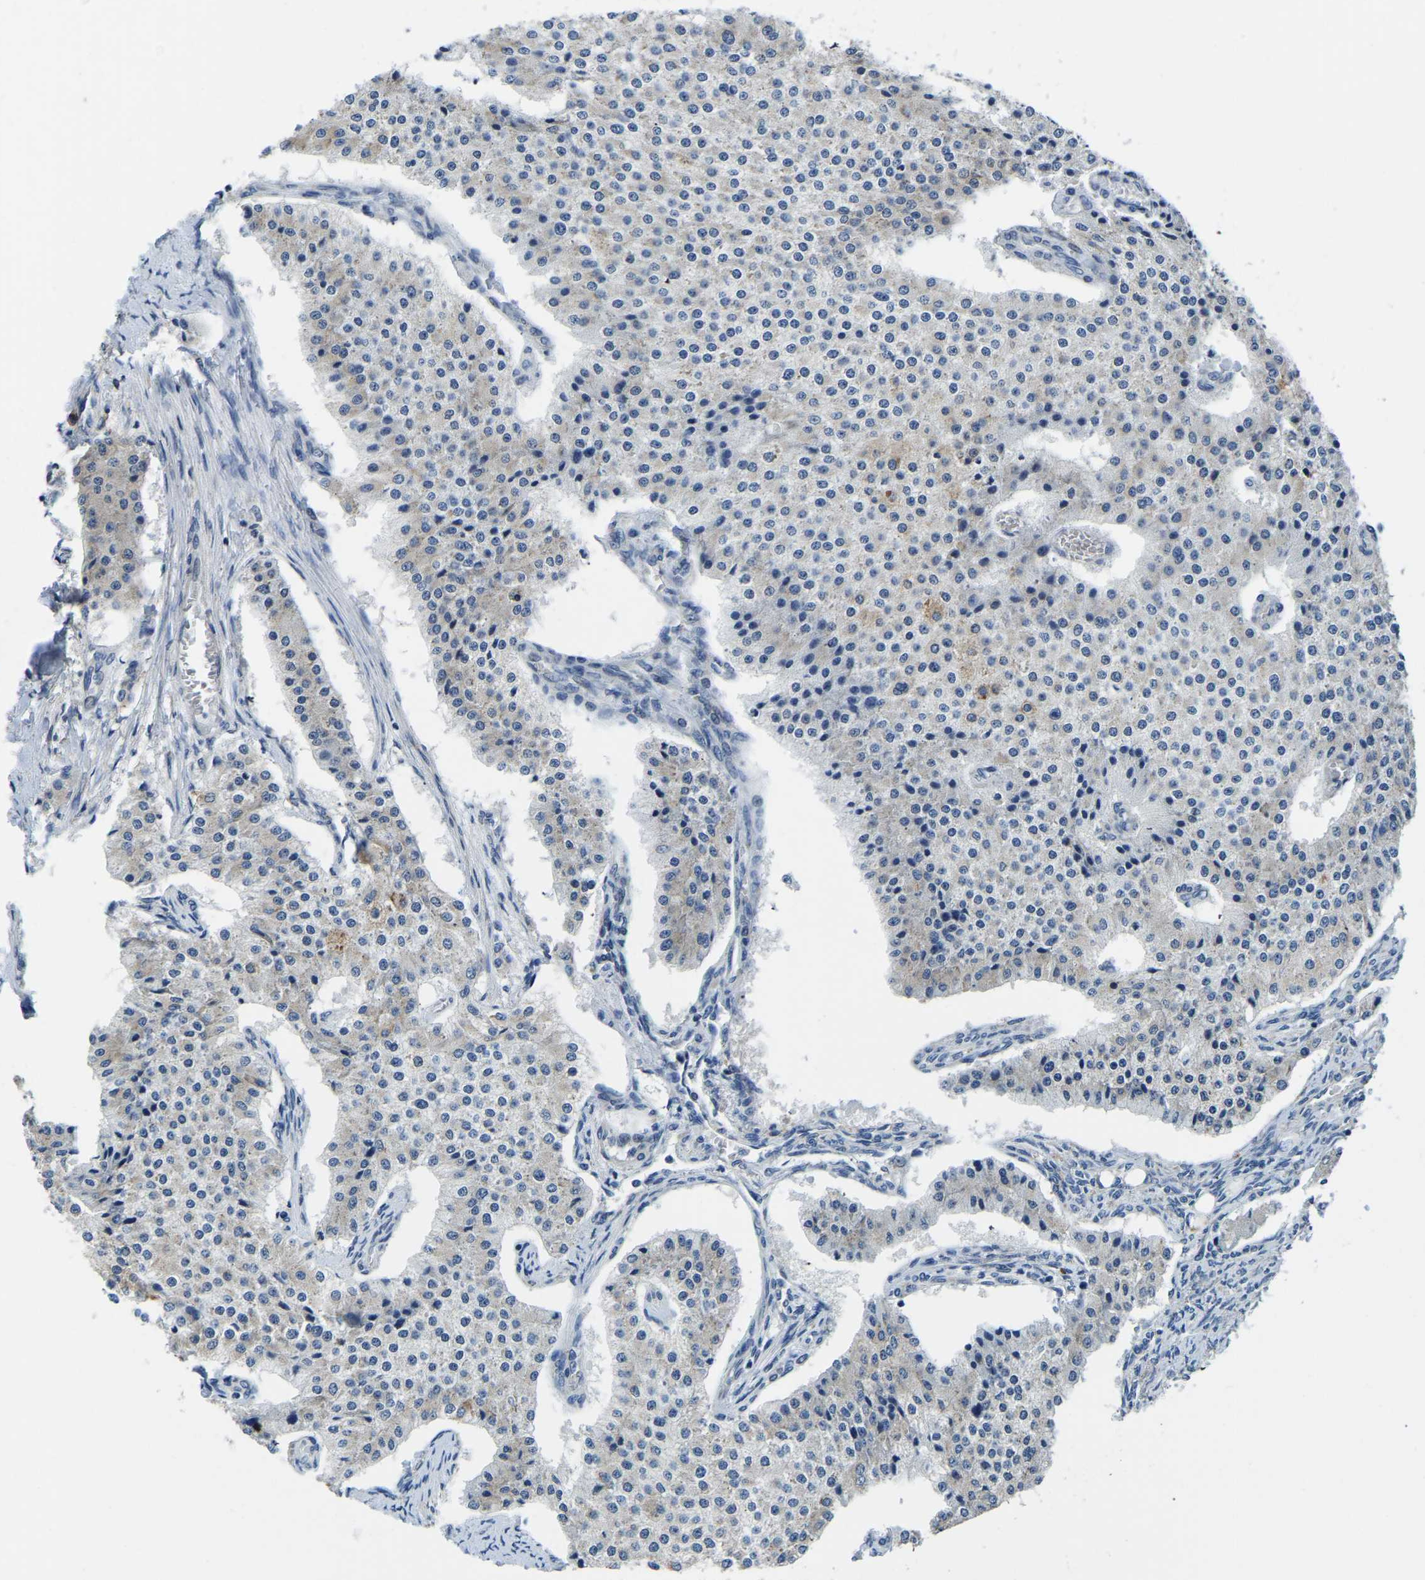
{"staining": {"intensity": "negative", "quantity": "none", "location": "none"}, "tissue": "carcinoid", "cell_type": "Tumor cells", "image_type": "cancer", "snomed": [{"axis": "morphology", "description": "Carcinoid, malignant, NOS"}, {"axis": "topography", "description": "Colon"}], "caption": "Tumor cells show no significant expression in malignant carcinoid.", "gene": "LIAS", "patient": {"sex": "female", "age": 52}}